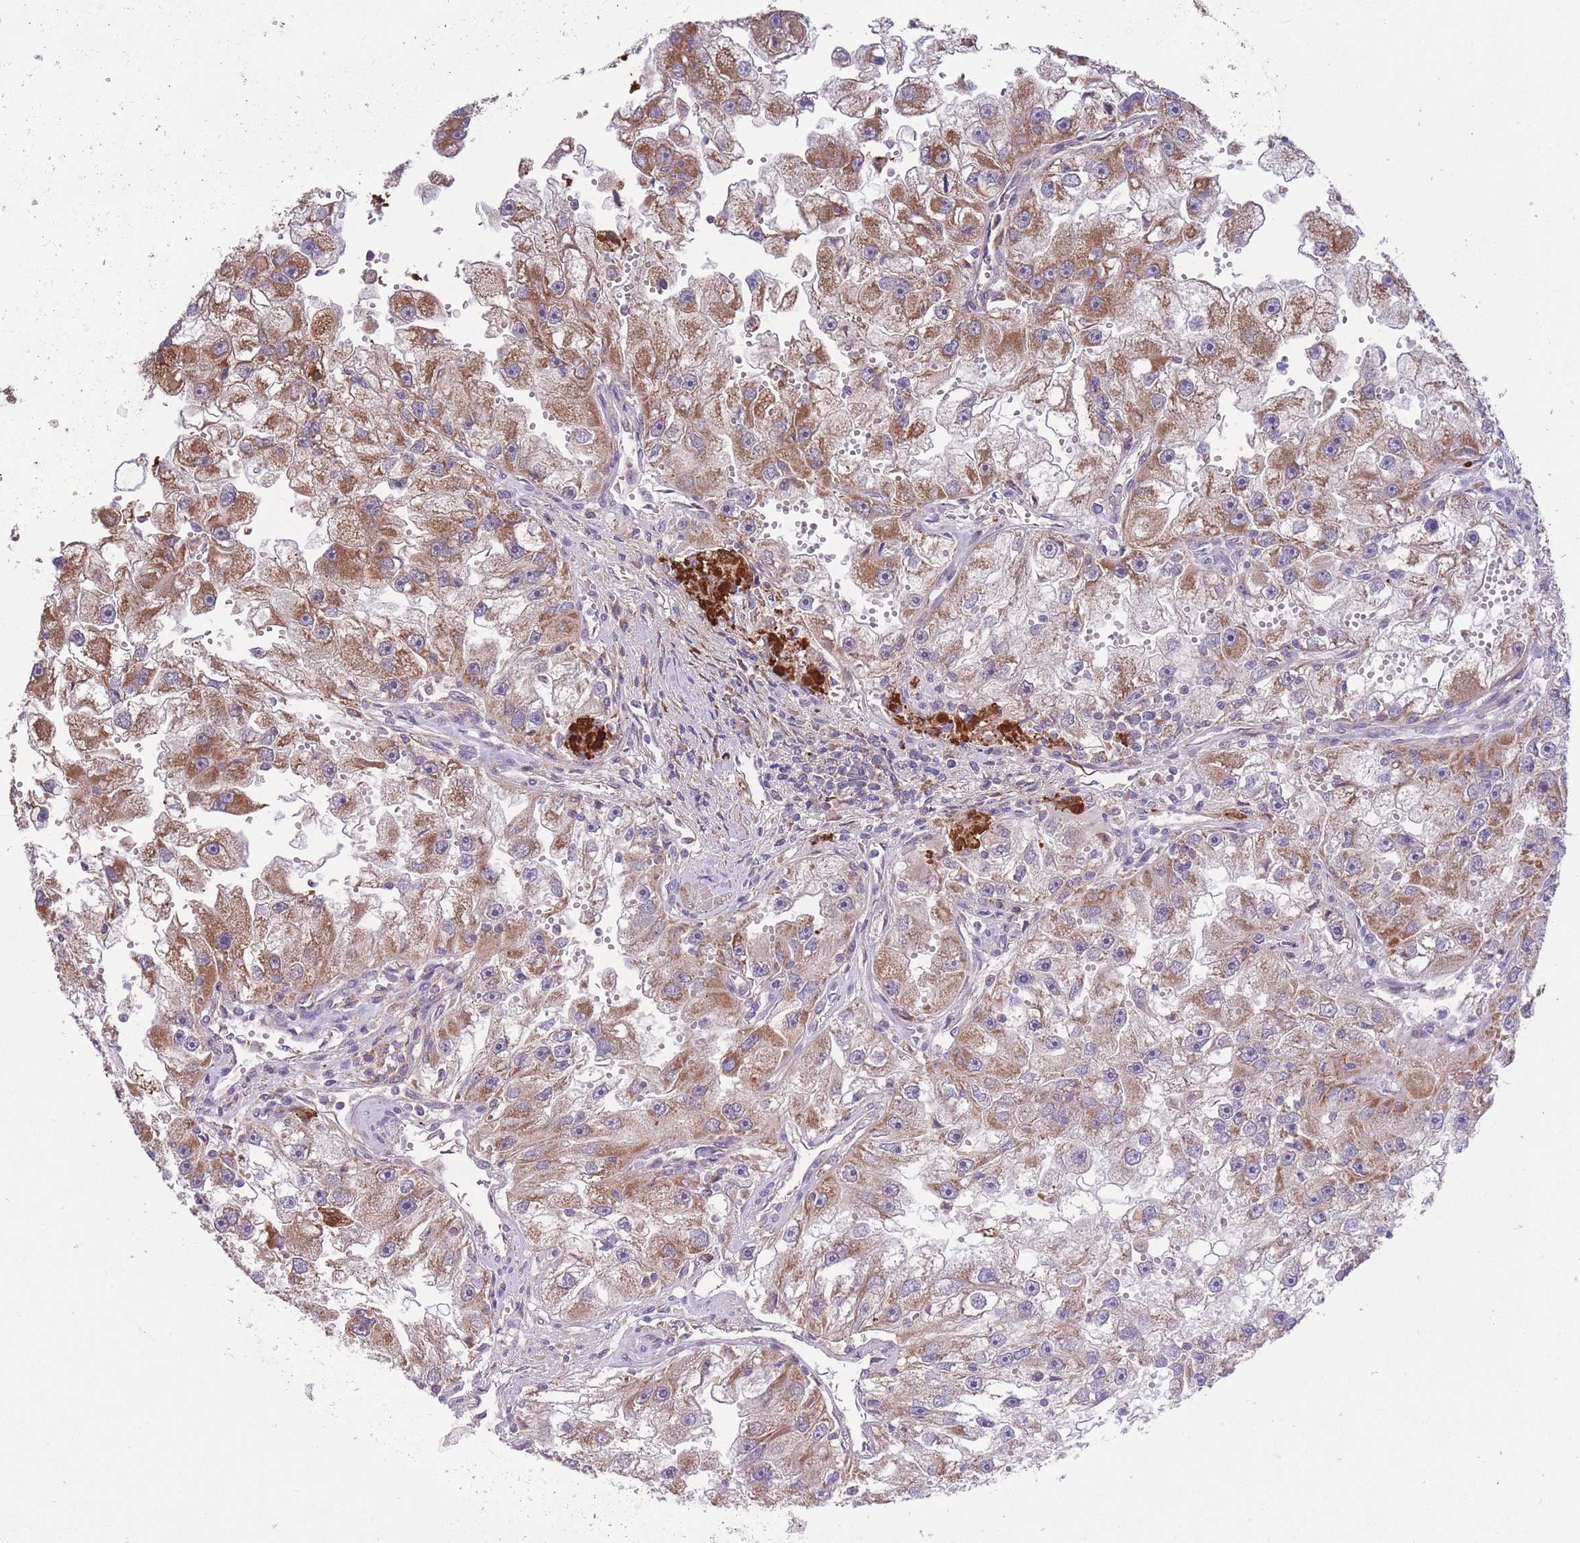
{"staining": {"intensity": "moderate", "quantity": ">75%", "location": "cytoplasmic/membranous"}, "tissue": "renal cancer", "cell_type": "Tumor cells", "image_type": "cancer", "snomed": [{"axis": "morphology", "description": "Adenocarcinoma, NOS"}, {"axis": "topography", "description": "Kidney"}], "caption": "A brown stain labels moderate cytoplasmic/membranous staining of a protein in renal adenocarcinoma tumor cells. The staining was performed using DAB, with brown indicating positive protein expression. Nuclei are stained blue with hematoxylin.", "gene": "ATP13A2", "patient": {"sex": "male", "age": 63}}